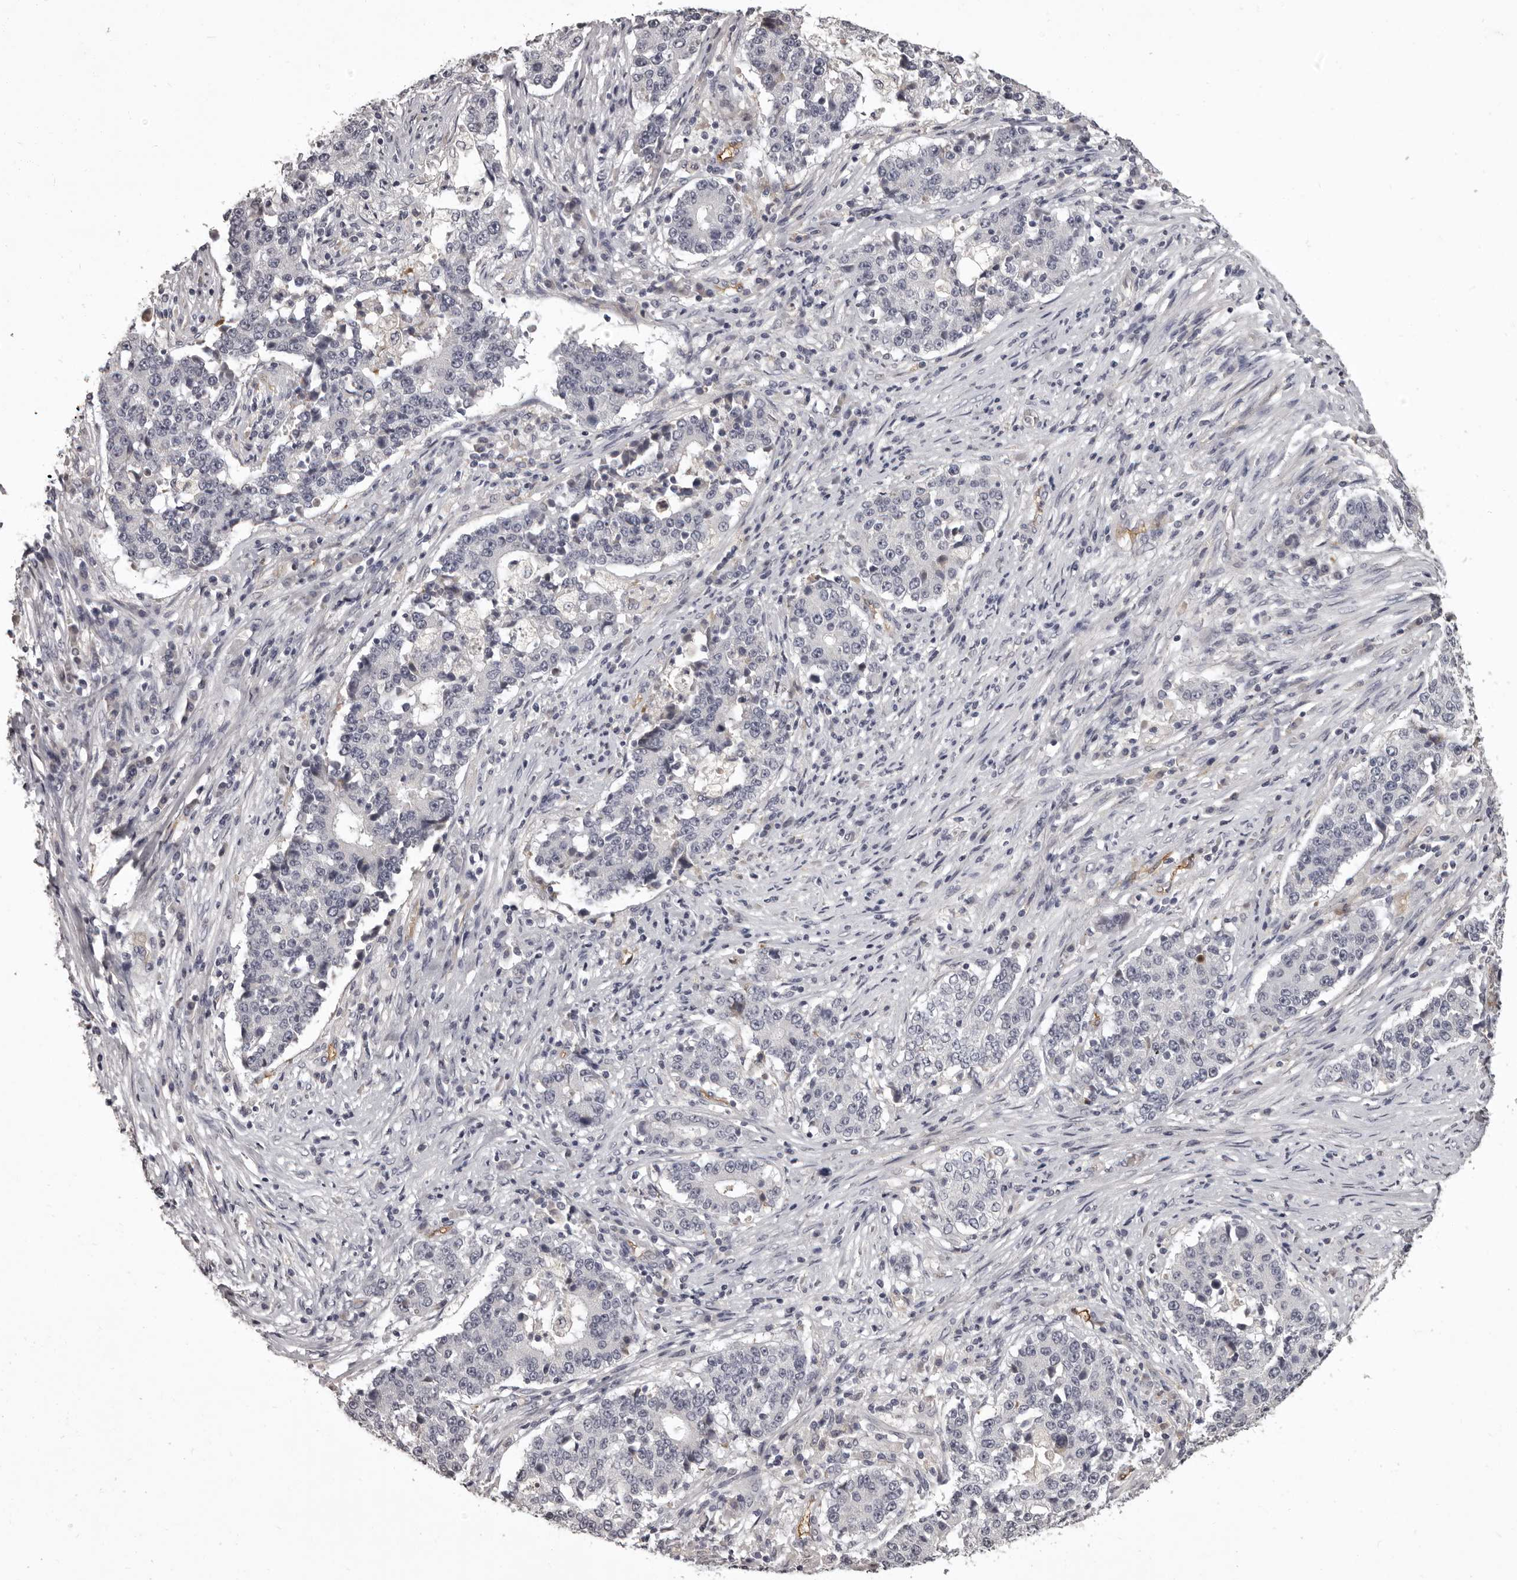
{"staining": {"intensity": "negative", "quantity": "none", "location": "none"}, "tissue": "stomach cancer", "cell_type": "Tumor cells", "image_type": "cancer", "snomed": [{"axis": "morphology", "description": "Adenocarcinoma, NOS"}, {"axis": "topography", "description": "Stomach"}], "caption": "Tumor cells show no significant protein staining in stomach cancer (adenocarcinoma). (DAB immunohistochemistry with hematoxylin counter stain).", "gene": "GPR78", "patient": {"sex": "male", "age": 59}}